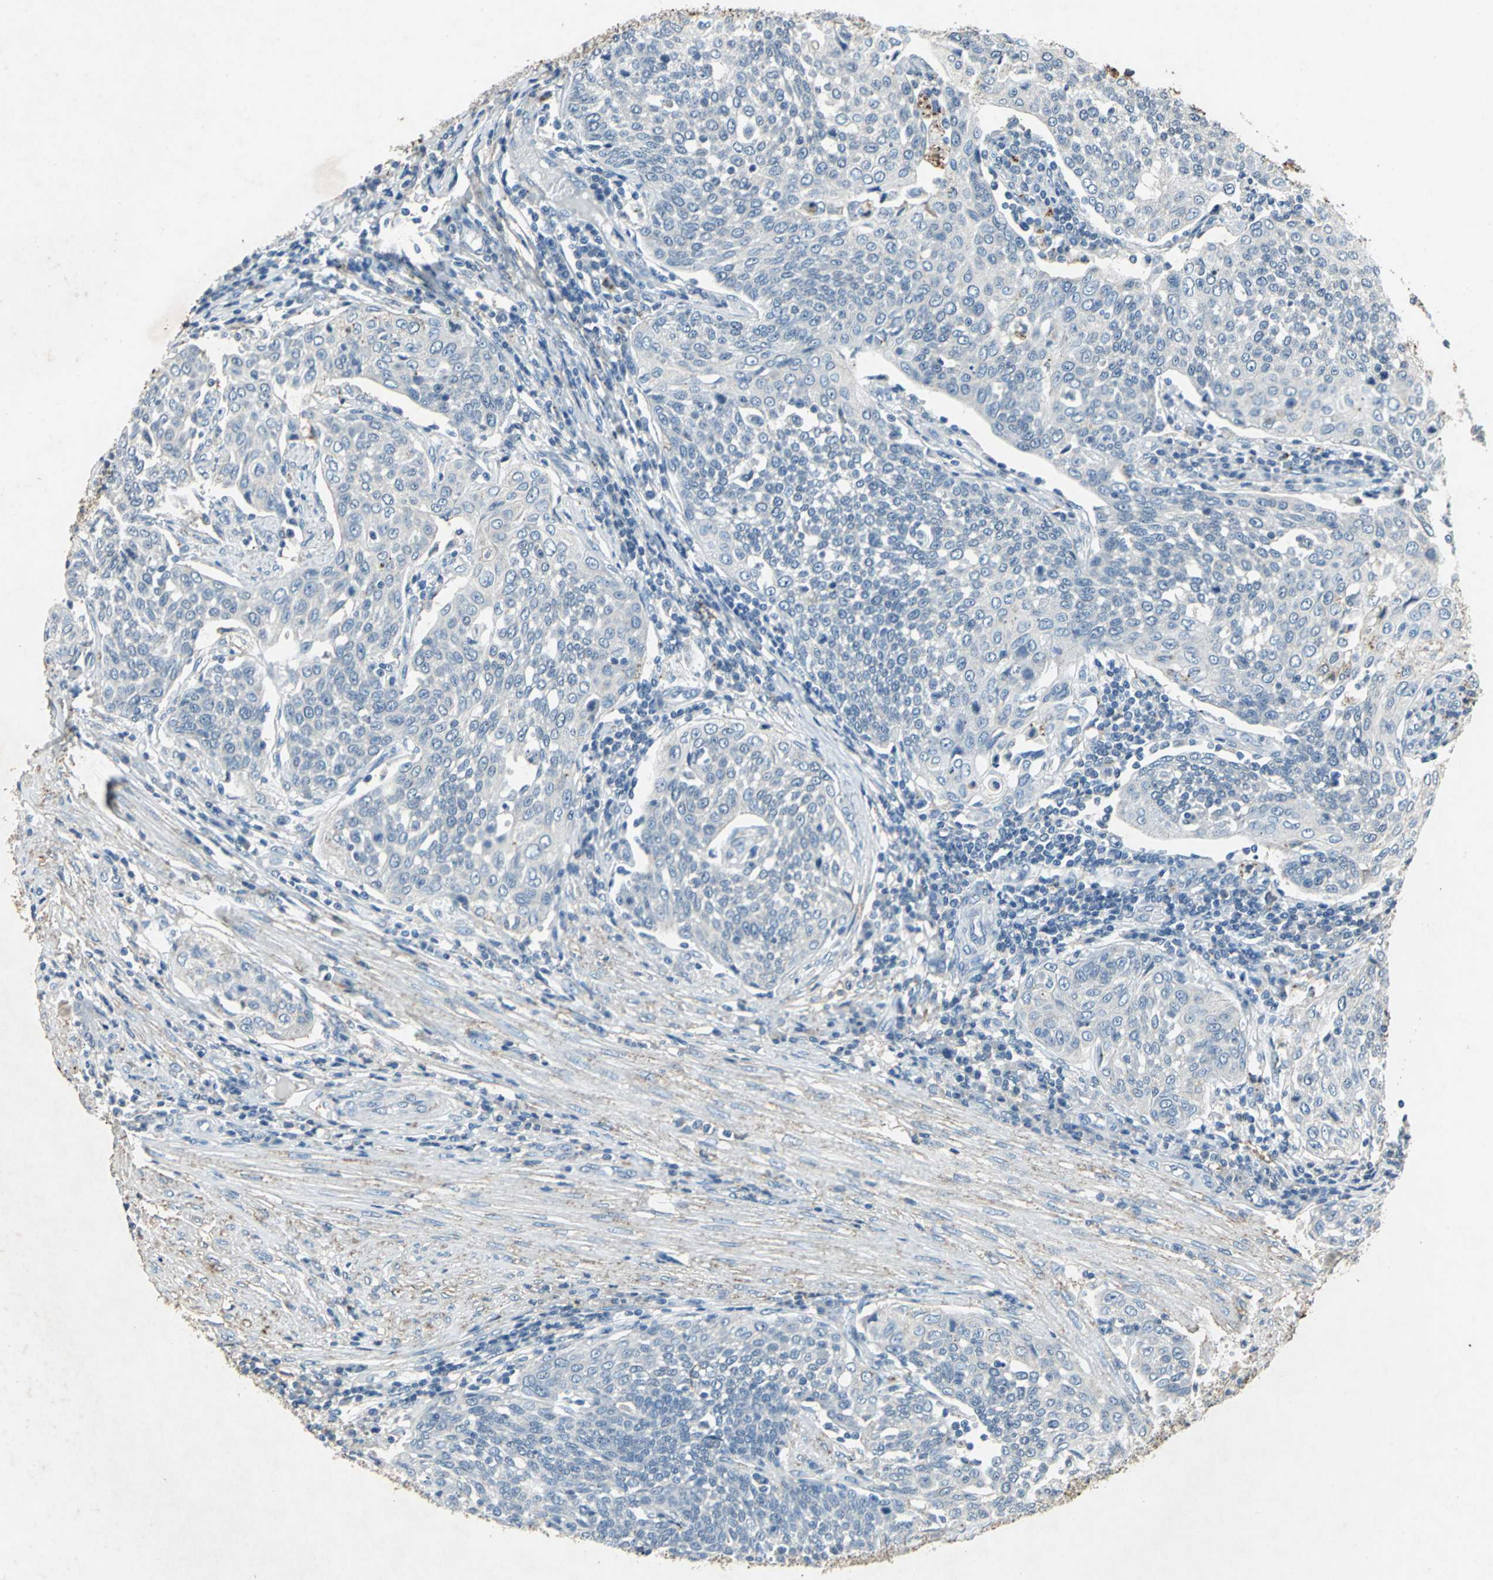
{"staining": {"intensity": "negative", "quantity": "none", "location": "none"}, "tissue": "cervical cancer", "cell_type": "Tumor cells", "image_type": "cancer", "snomed": [{"axis": "morphology", "description": "Squamous cell carcinoma, NOS"}, {"axis": "topography", "description": "Cervix"}], "caption": "Tumor cells are negative for brown protein staining in cervical squamous cell carcinoma.", "gene": "CAMK2B", "patient": {"sex": "female", "age": 34}}